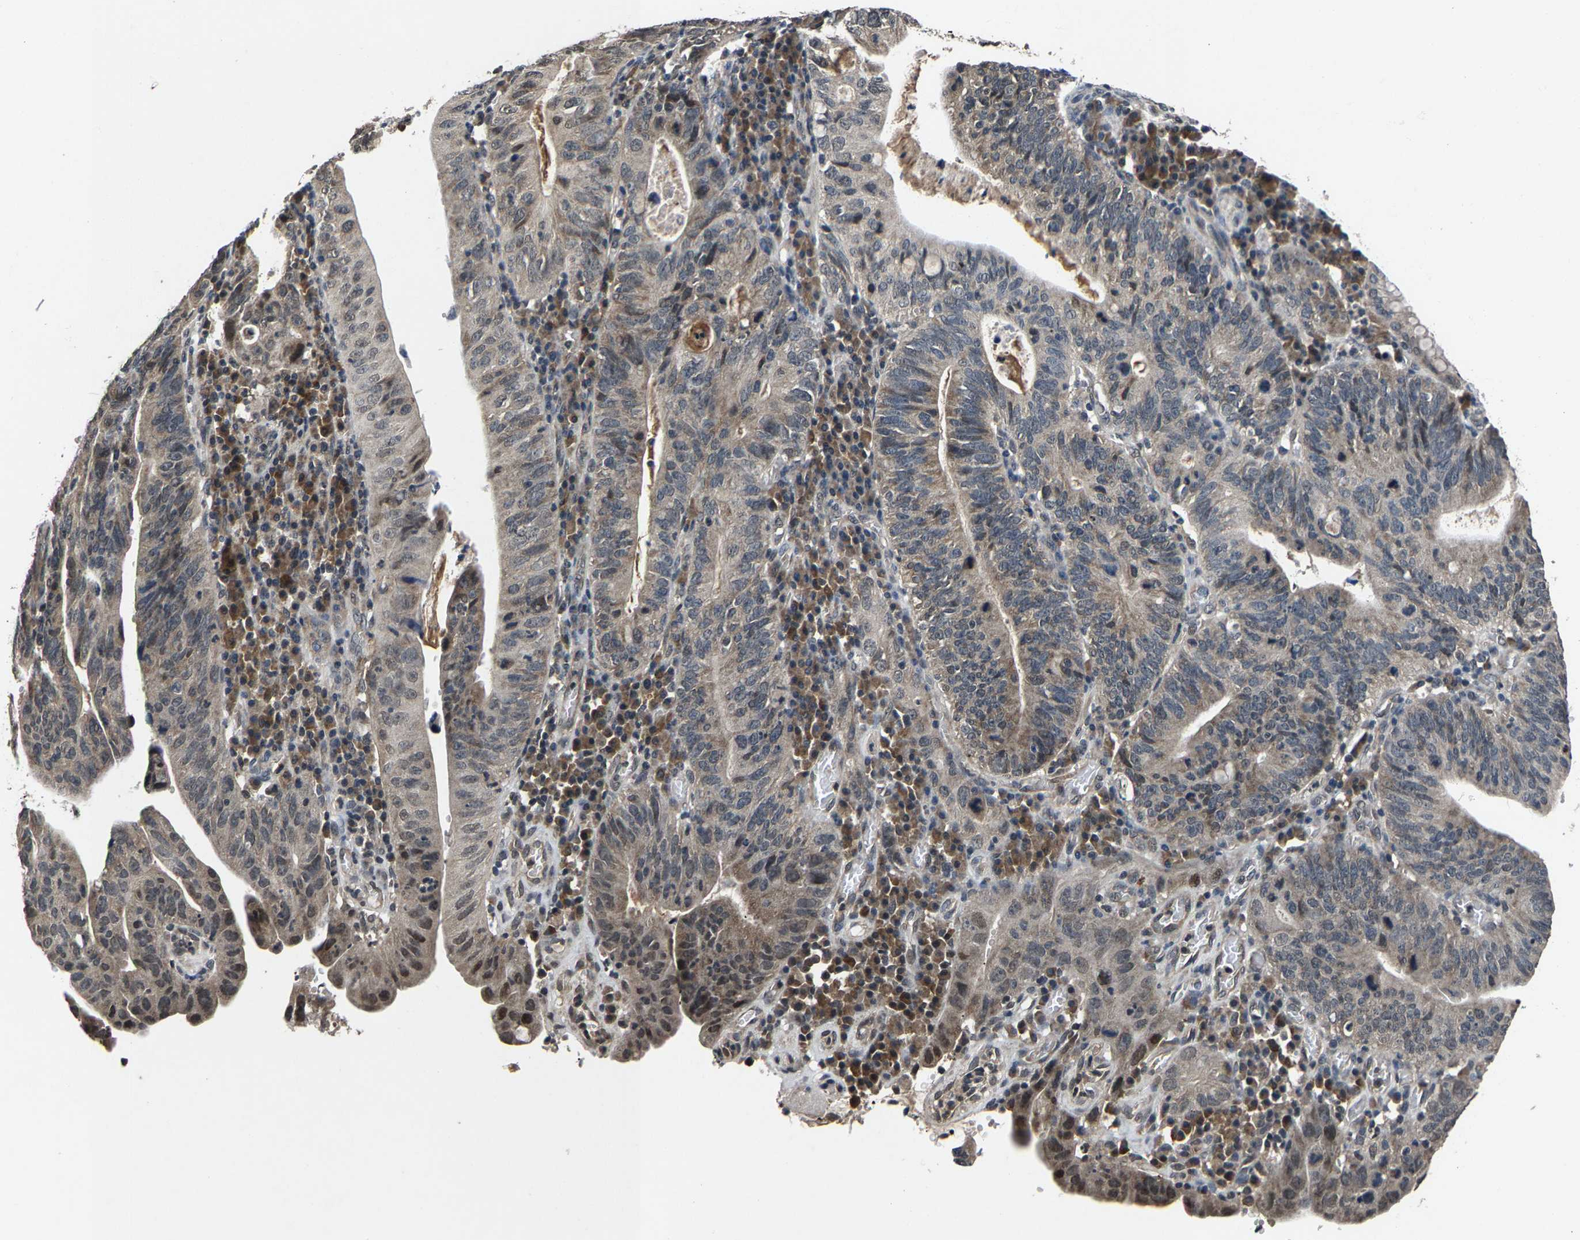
{"staining": {"intensity": "moderate", "quantity": "<25%", "location": "cytoplasmic/membranous,nuclear"}, "tissue": "stomach cancer", "cell_type": "Tumor cells", "image_type": "cancer", "snomed": [{"axis": "morphology", "description": "Adenocarcinoma, NOS"}, {"axis": "topography", "description": "Stomach"}], "caption": "Stomach cancer tissue reveals moderate cytoplasmic/membranous and nuclear positivity in about <25% of tumor cells", "gene": "HUWE1", "patient": {"sex": "male", "age": 59}}